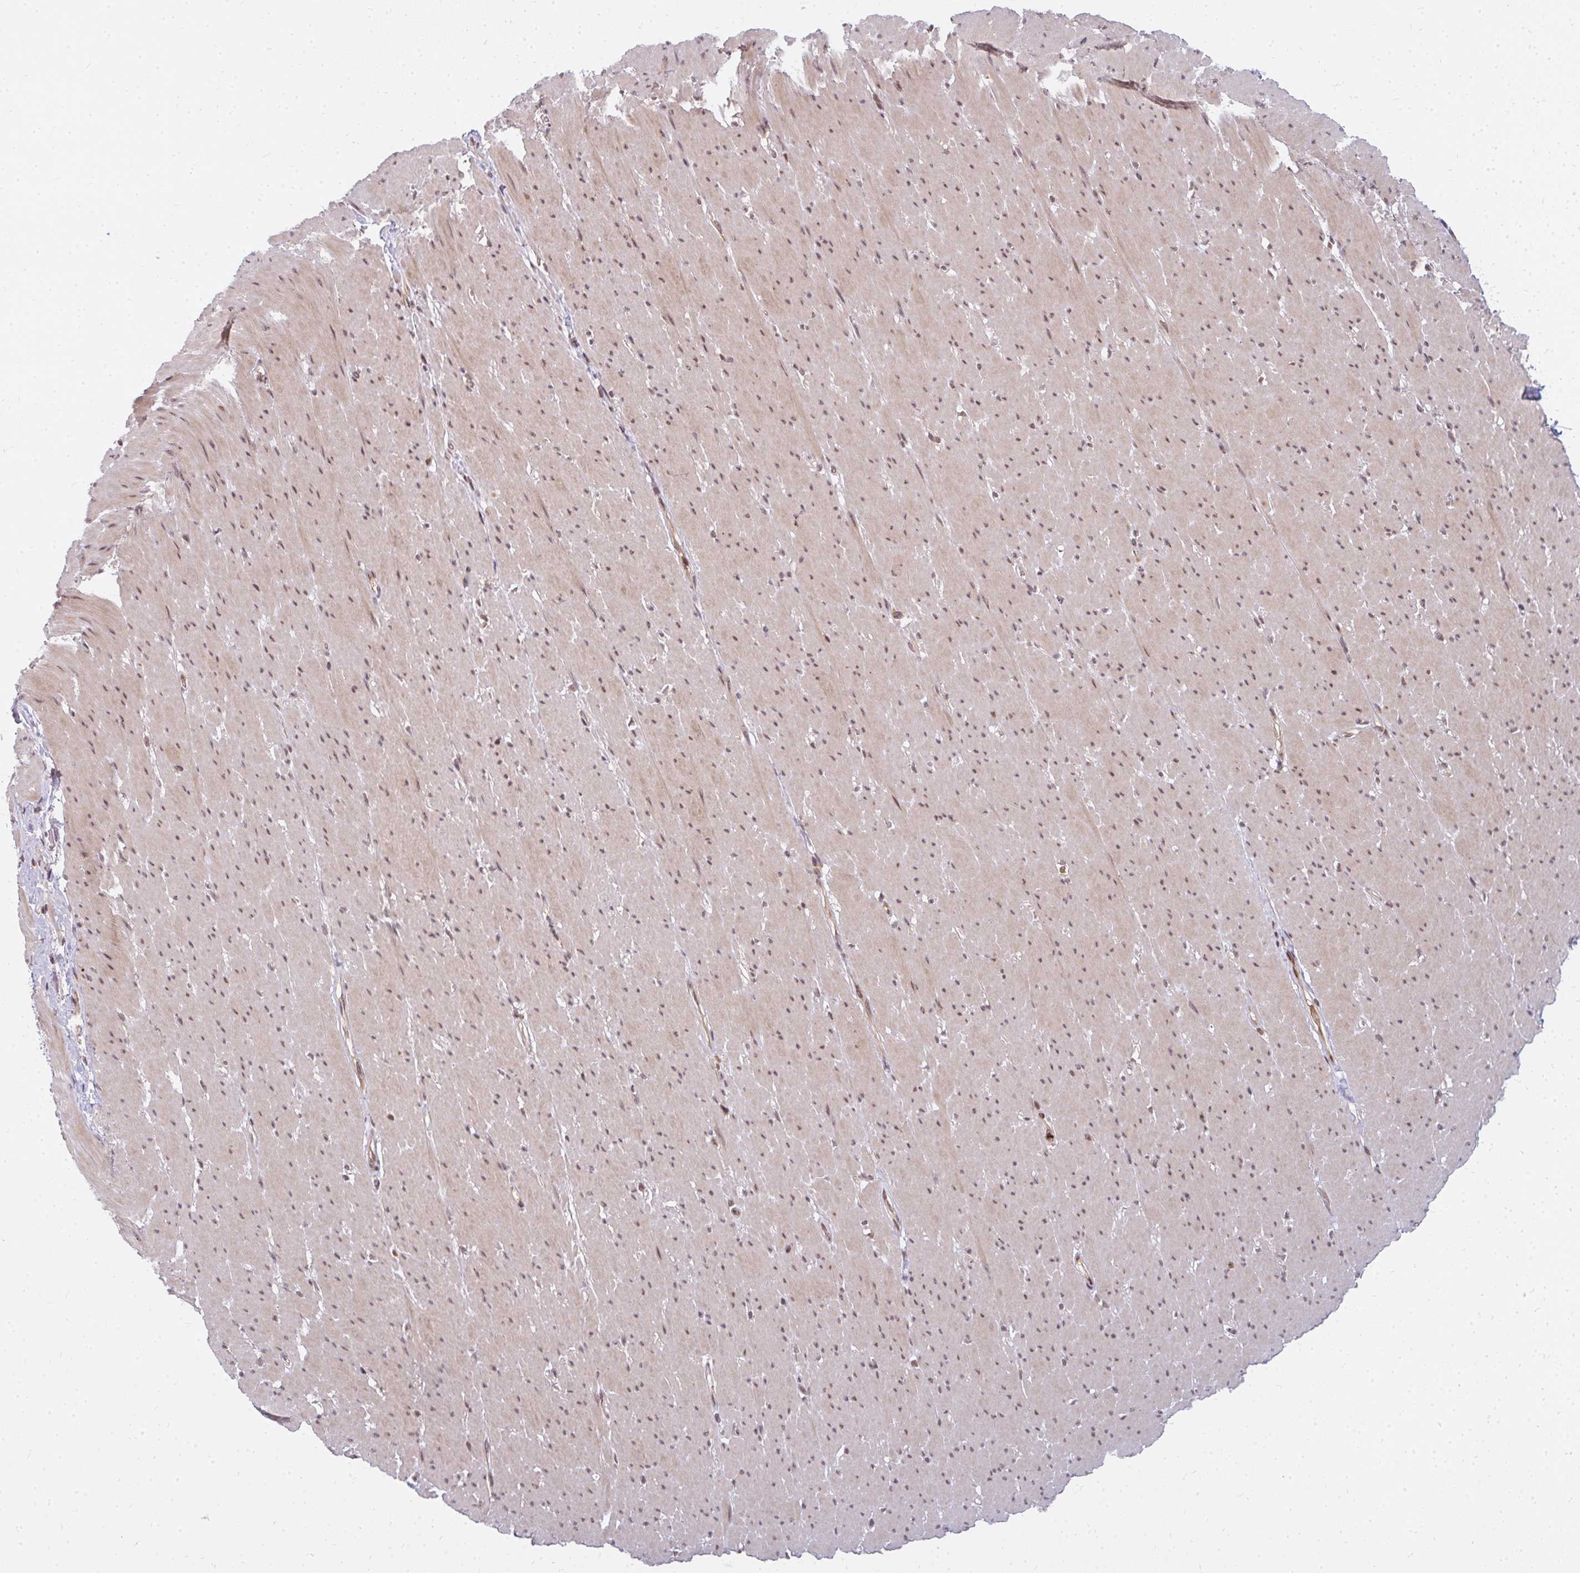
{"staining": {"intensity": "weak", "quantity": ">75%", "location": "cytoplasmic/membranous,nuclear"}, "tissue": "smooth muscle", "cell_type": "Smooth muscle cells", "image_type": "normal", "snomed": [{"axis": "morphology", "description": "Normal tissue, NOS"}, {"axis": "topography", "description": "Smooth muscle"}, {"axis": "topography", "description": "Rectum"}], "caption": "Protein staining of benign smooth muscle reveals weak cytoplasmic/membranous,nuclear staining in approximately >75% of smooth muscle cells.", "gene": "GTF3C6", "patient": {"sex": "male", "age": 53}}